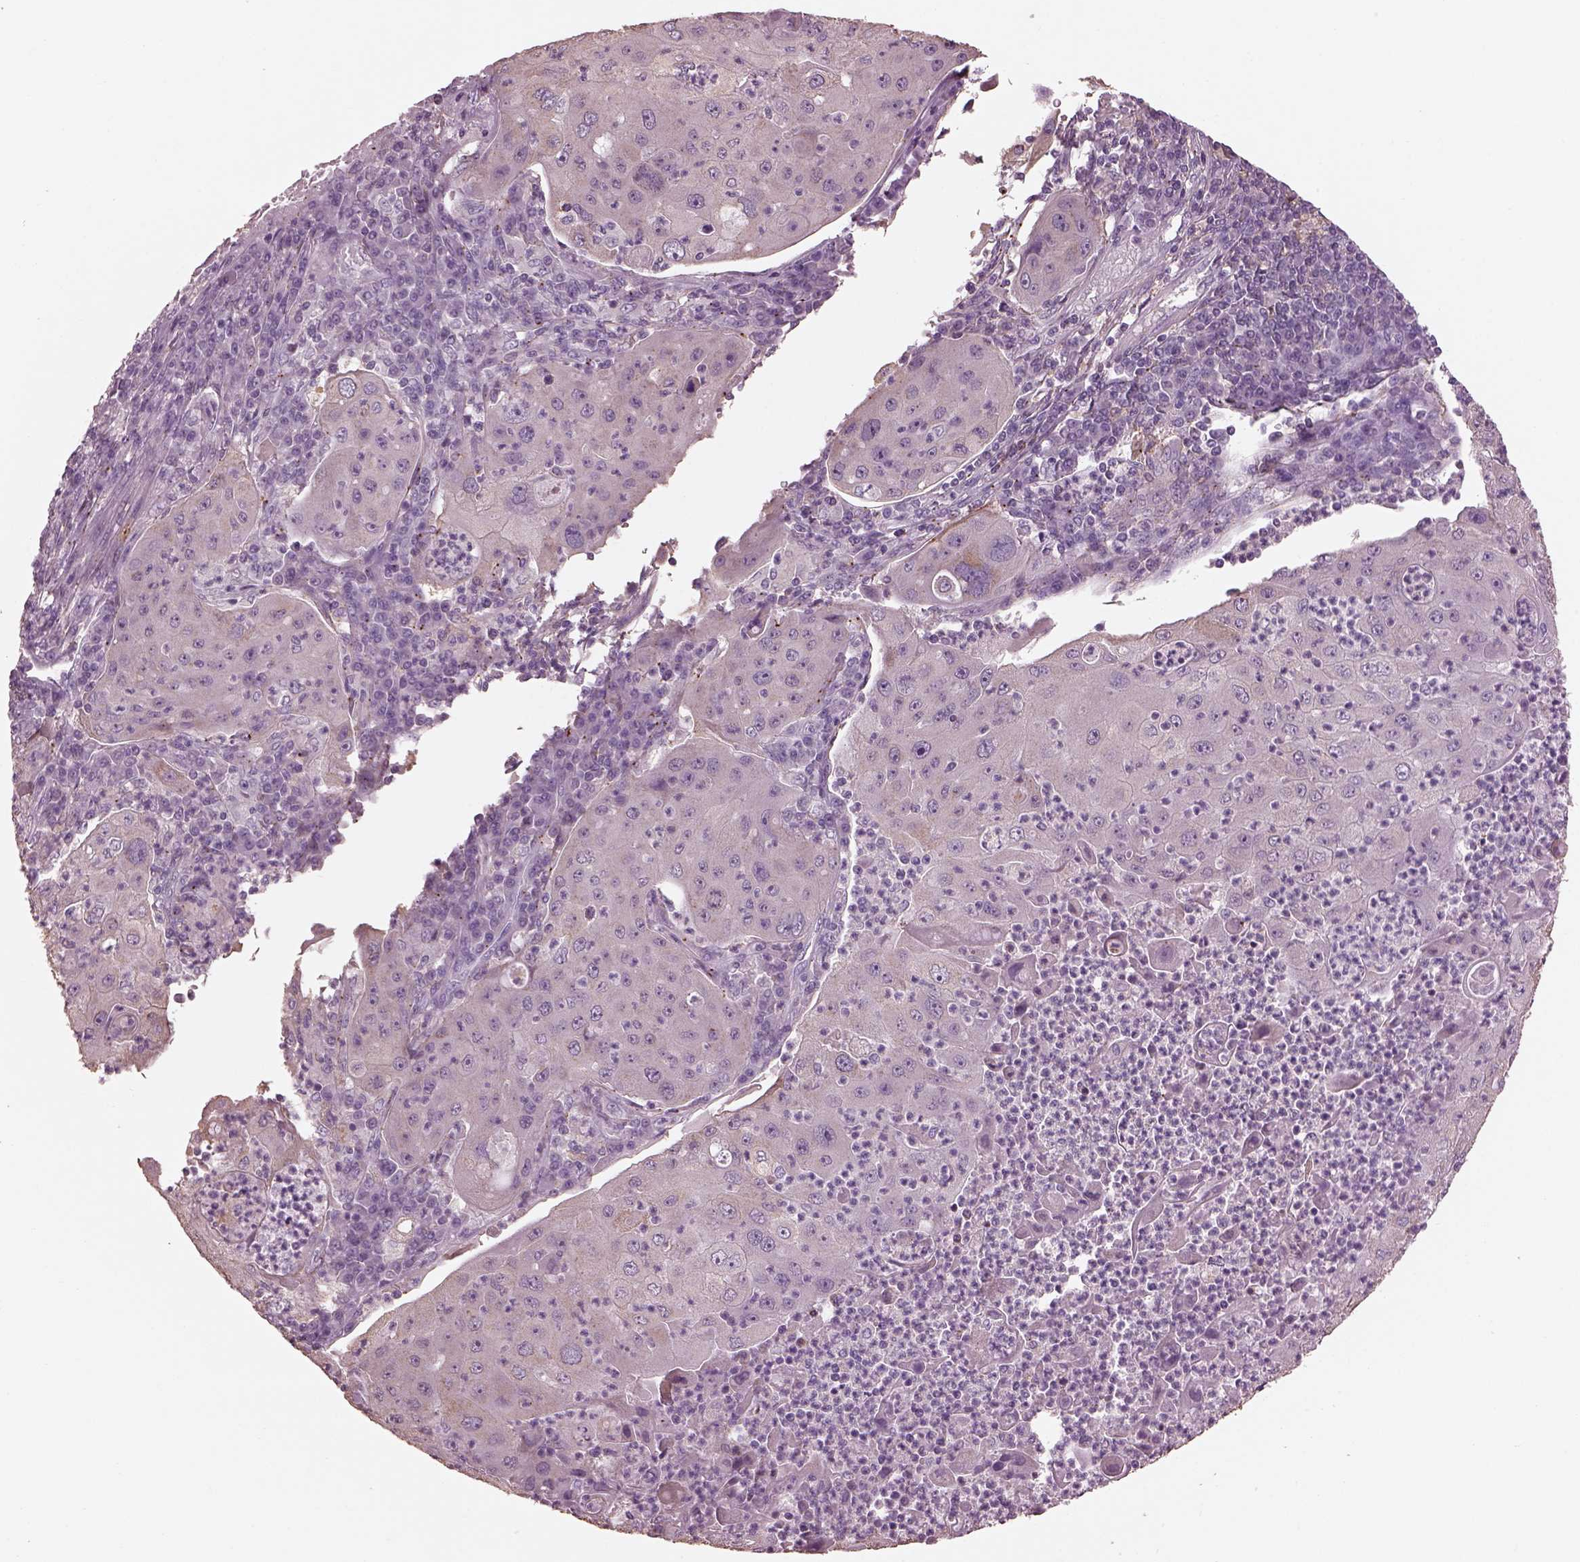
{"staining": {"intensity": "negative", "quantity": "none", "location": "none"}, "tissue": "lung cancer", "cell_type": "Tumor cells", "image_type": "cancer", "snomed": [{"axis": "morphology", "description": "Squamous cell carcinoma, NOS"}, {"axis": "topography", "description": "Lung"}], "caption": "IHC image of lung cancer stained for a protein (brown), which exhibits no staining in tumor cells.", "gene": "SRI", "patient": {"sex": "female", "age": 59}}